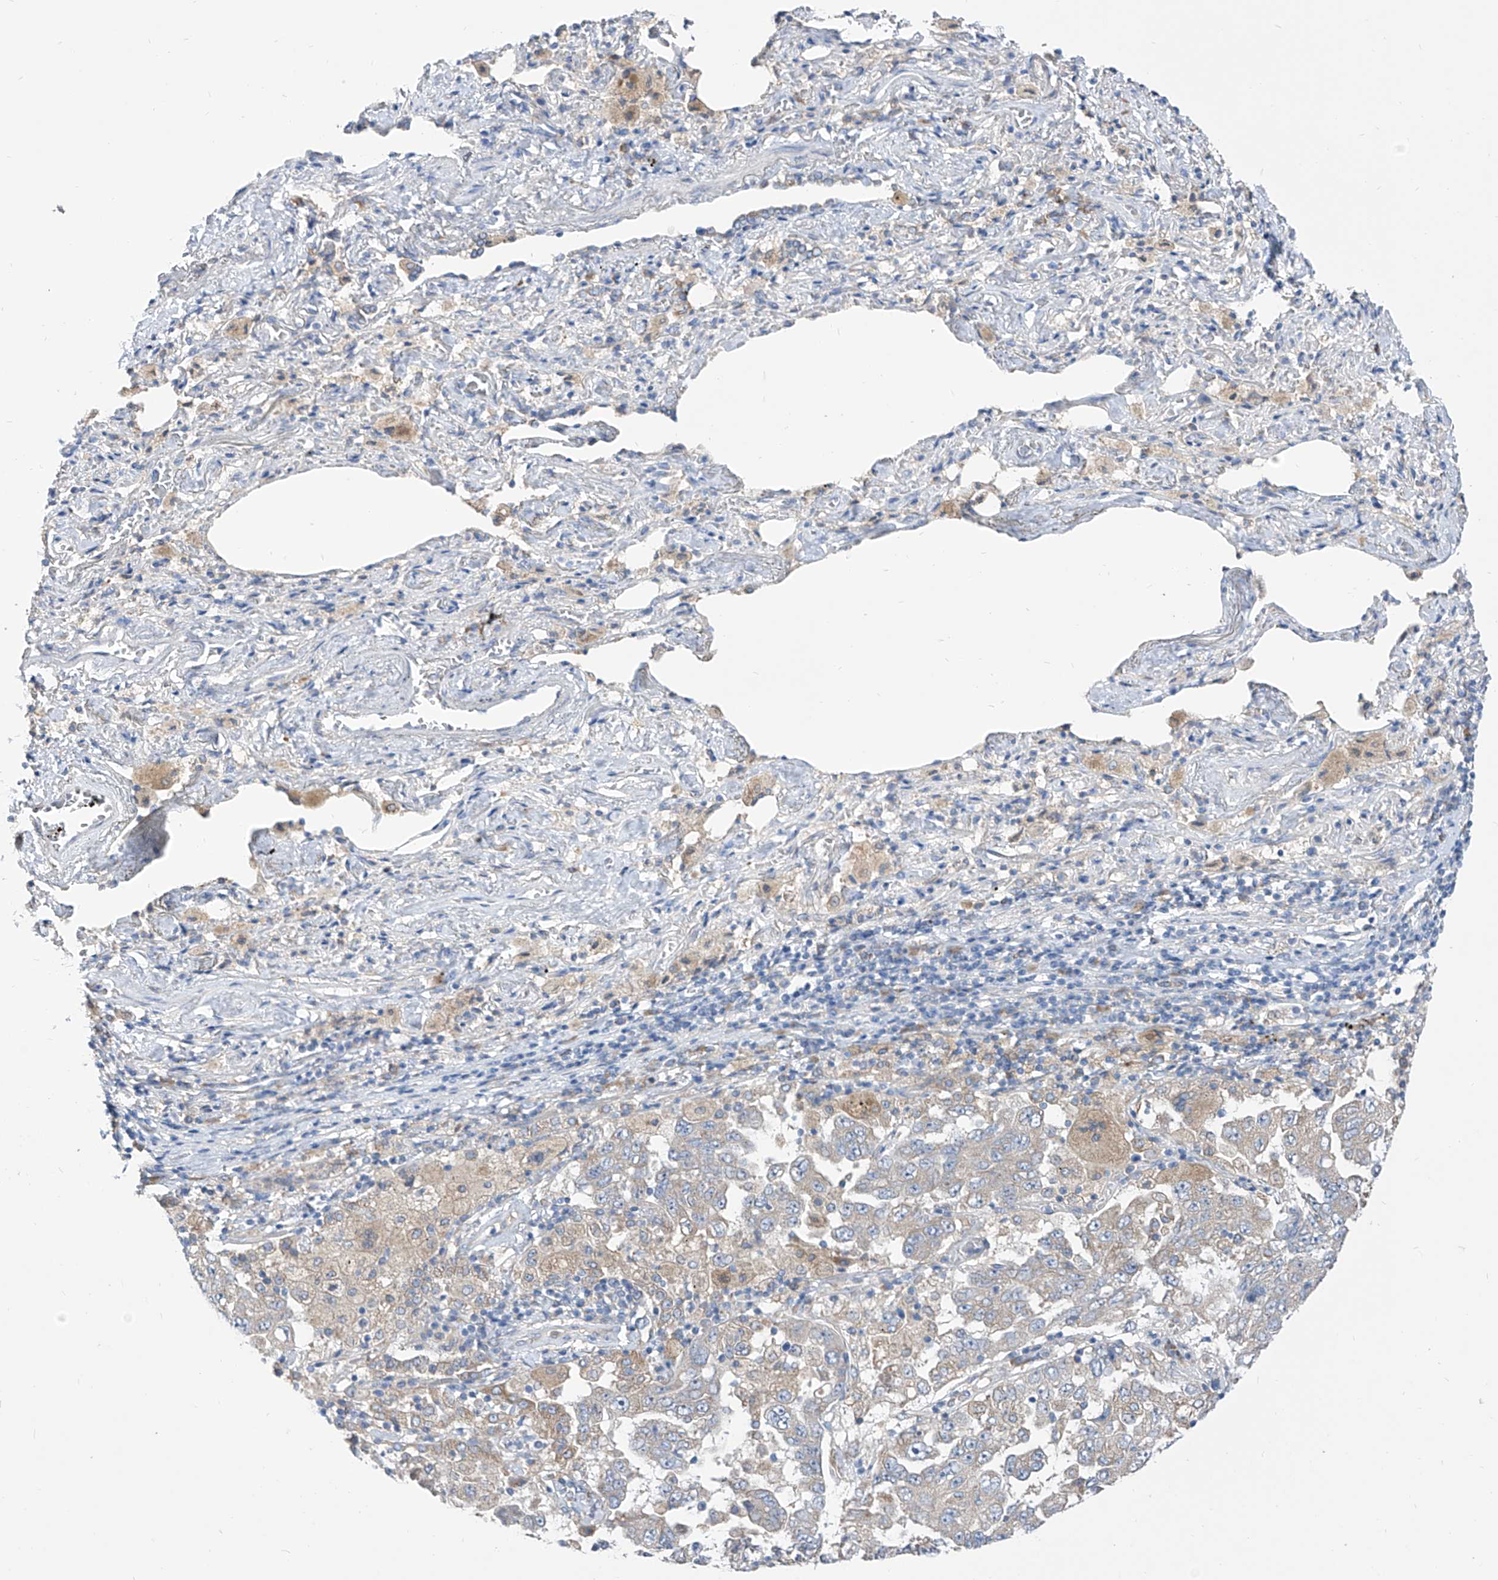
{"staining": {"intensity": "weak", "quantity": "<25%", "location": "cytoplasmic/membranous"}, "tissue": "lung cancer", "cell_type": "Tumor cells", "image_type": "cancer", "snomed": [{"axis": "morphology", "description": "Adenocarcinoma, NOS"}, {"axis": "topography", "description": "Lung"}], "caption": "This is an immunohistochemistry (IHC) photomicrograph of human lung cancer. There is no expression in tumor cells.", "gene": "UFL1", "patient": {"sex": "female", "age": 51}}